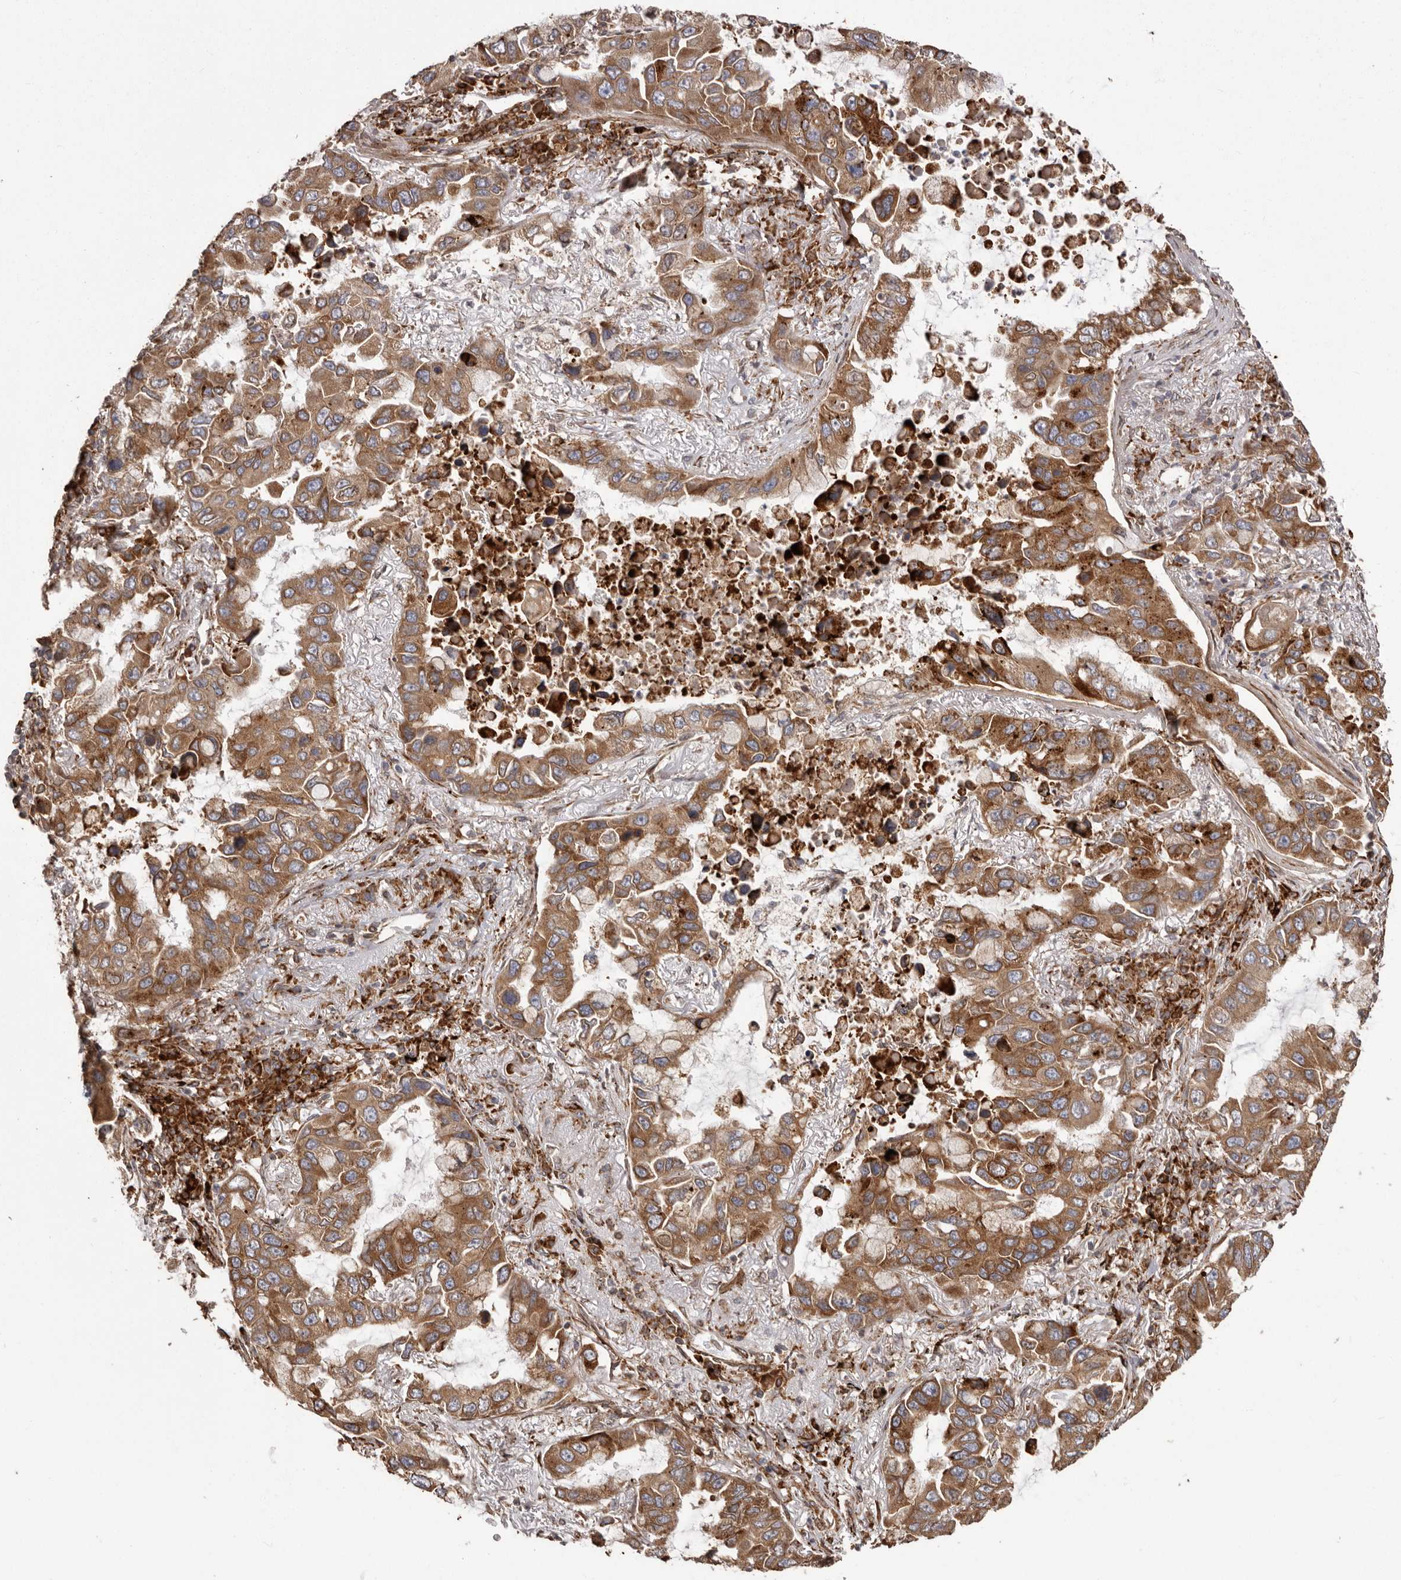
{"staining": {"intensity": "moderate", "quantity": ">75%", "location": "cytoplasmic/membranous"}, "tissue": "lung cancer", "cell_type": "Tumor cells", "image_type": "cancer", "snomed": [{"axis": "morphology", "description": "Adenocarcinoma, NOS"}, {"axis": "topography", "description": "Lung"}], "caption": "Tumor cells demonstrate medium levels of moderate cytoplasmic/membranous expression in about >75% of cells in lung cancer (adenocarcinoma).", "gene": "NUP43", "patient": {"sex": "male", "age": 64}}